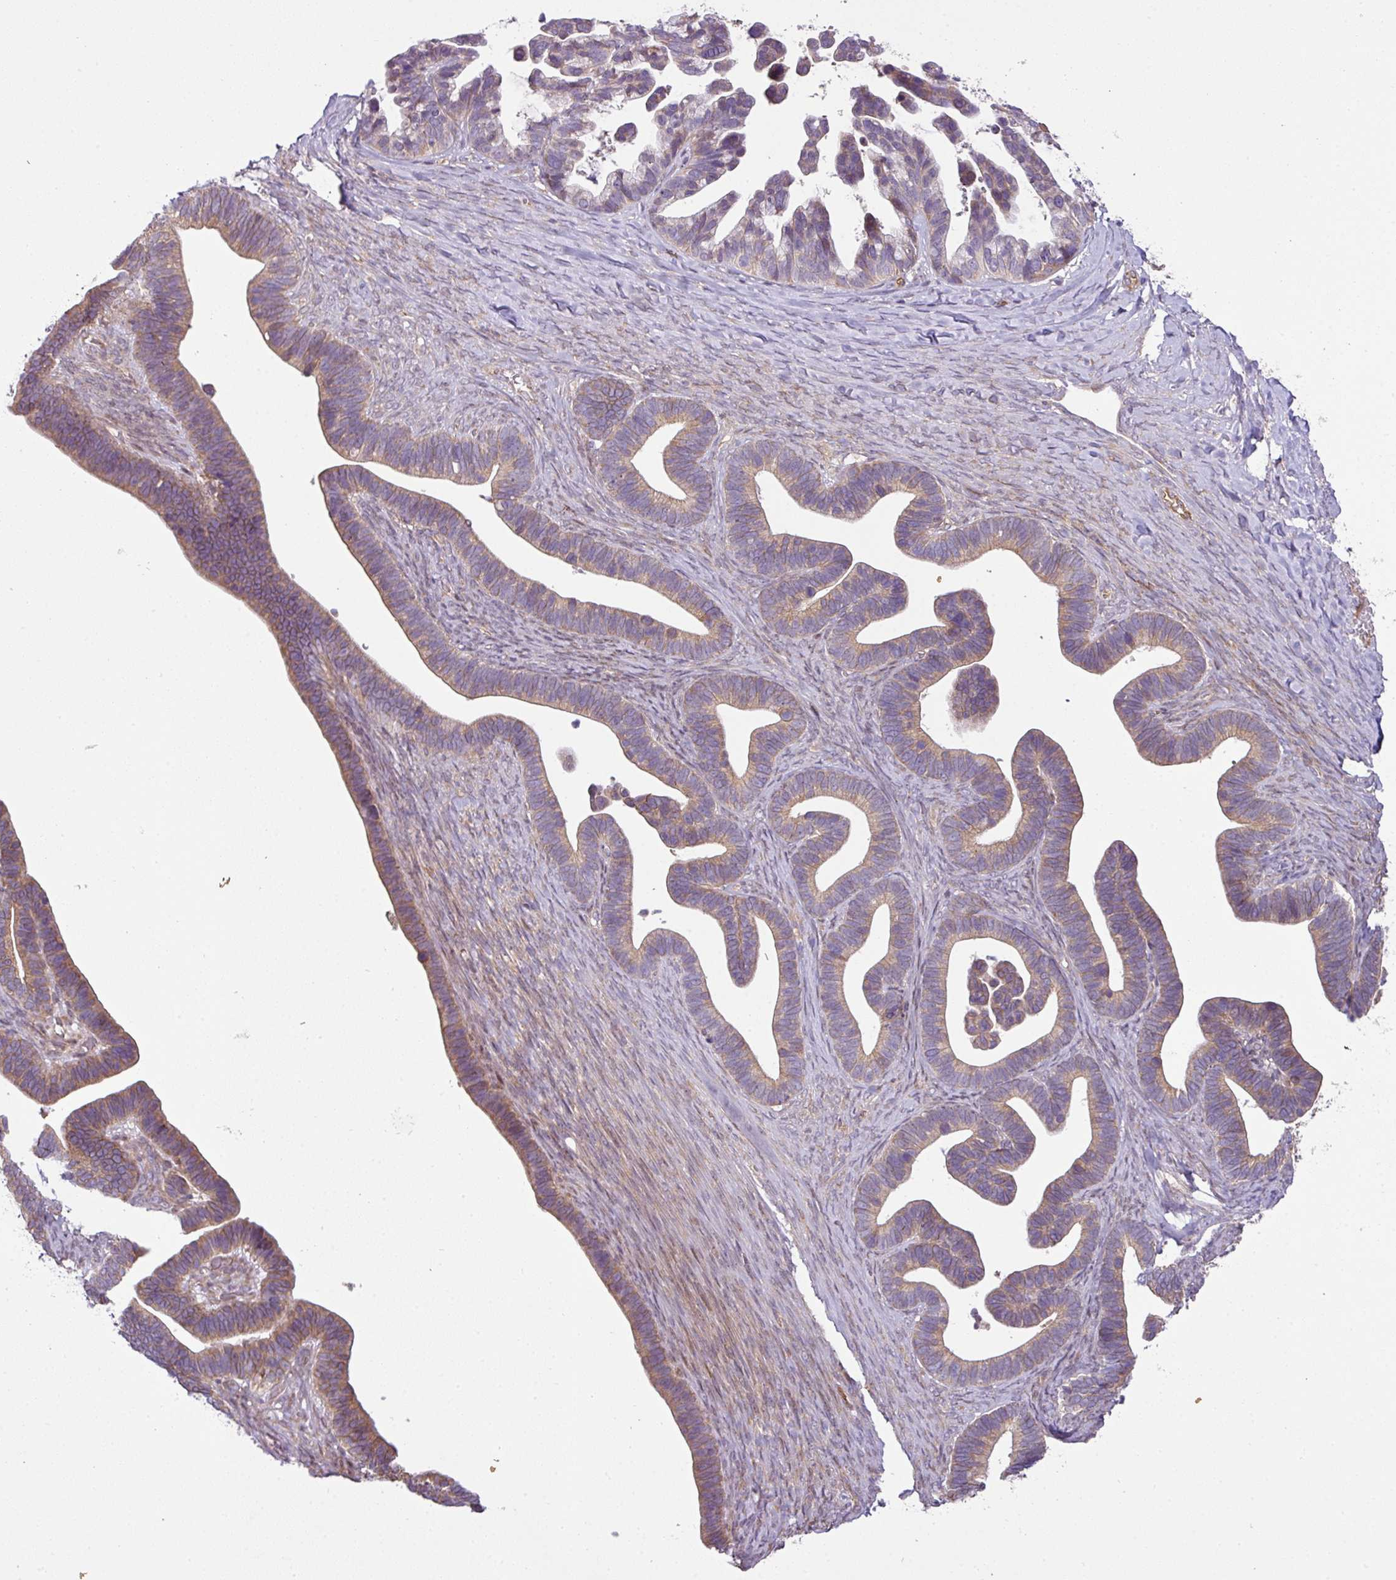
{"staining": {"intensity": "weak", "quantity": "25%-75%", "location": "cytoplasmic/membranous"}, "tissue": "ovarian cancer", "cell_type": "Tumor cells", "image_type": "cancer", "snomed": [{"axis": "morphology", "description": "Cystadenocarcinoma, serous, NOS"}, {"axis": "topography", "description": "Ovary"}], "caption": "Immunohistochemistry of ovarian cancer (serous cystadenocarcinoma) shows low levels of weak cytoplasmic/membranous expression in approximately 25%-75% of tumor cells.", "gene": "COX18", "patient": {"sex": "female", "age": 56}}